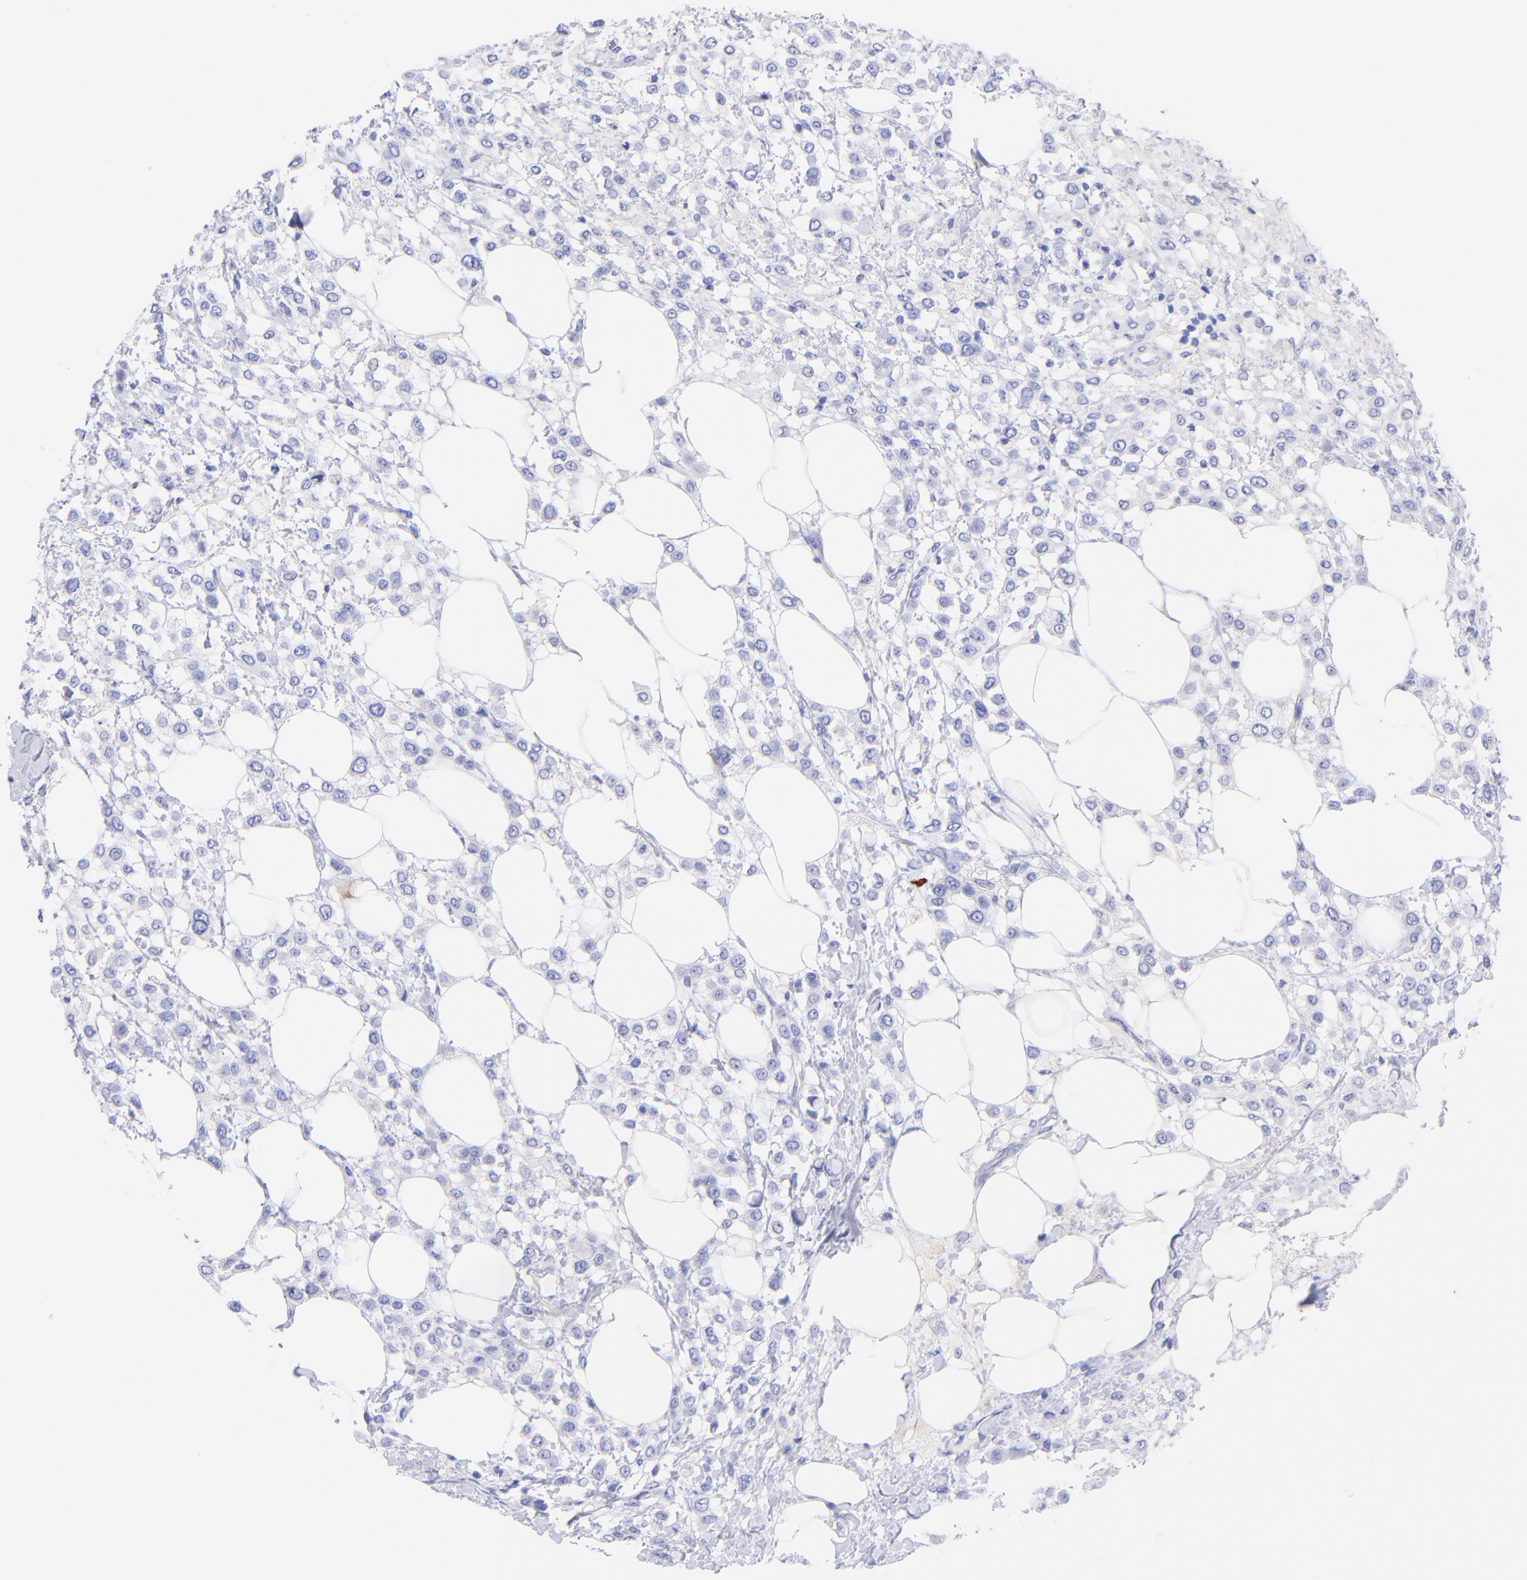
{"staining": {"intensity": "negative", "quantity": "none", "location": "none"}, "tissue": "breast cancer", "cell_type": "Tumor cells", "image_type": "cancer", "snomed": [{"axis": "morphology", "description": "Lobular carcinoma"}, {"axis": "topography", "description": "Breast"}], "caption": "Human breast cancer (lobular carcinoma) stained for a protein using IHC reveals no positivity in tumor cells.", "gene": "GPHN", "patient": {"sex": "female", "age": 85}}